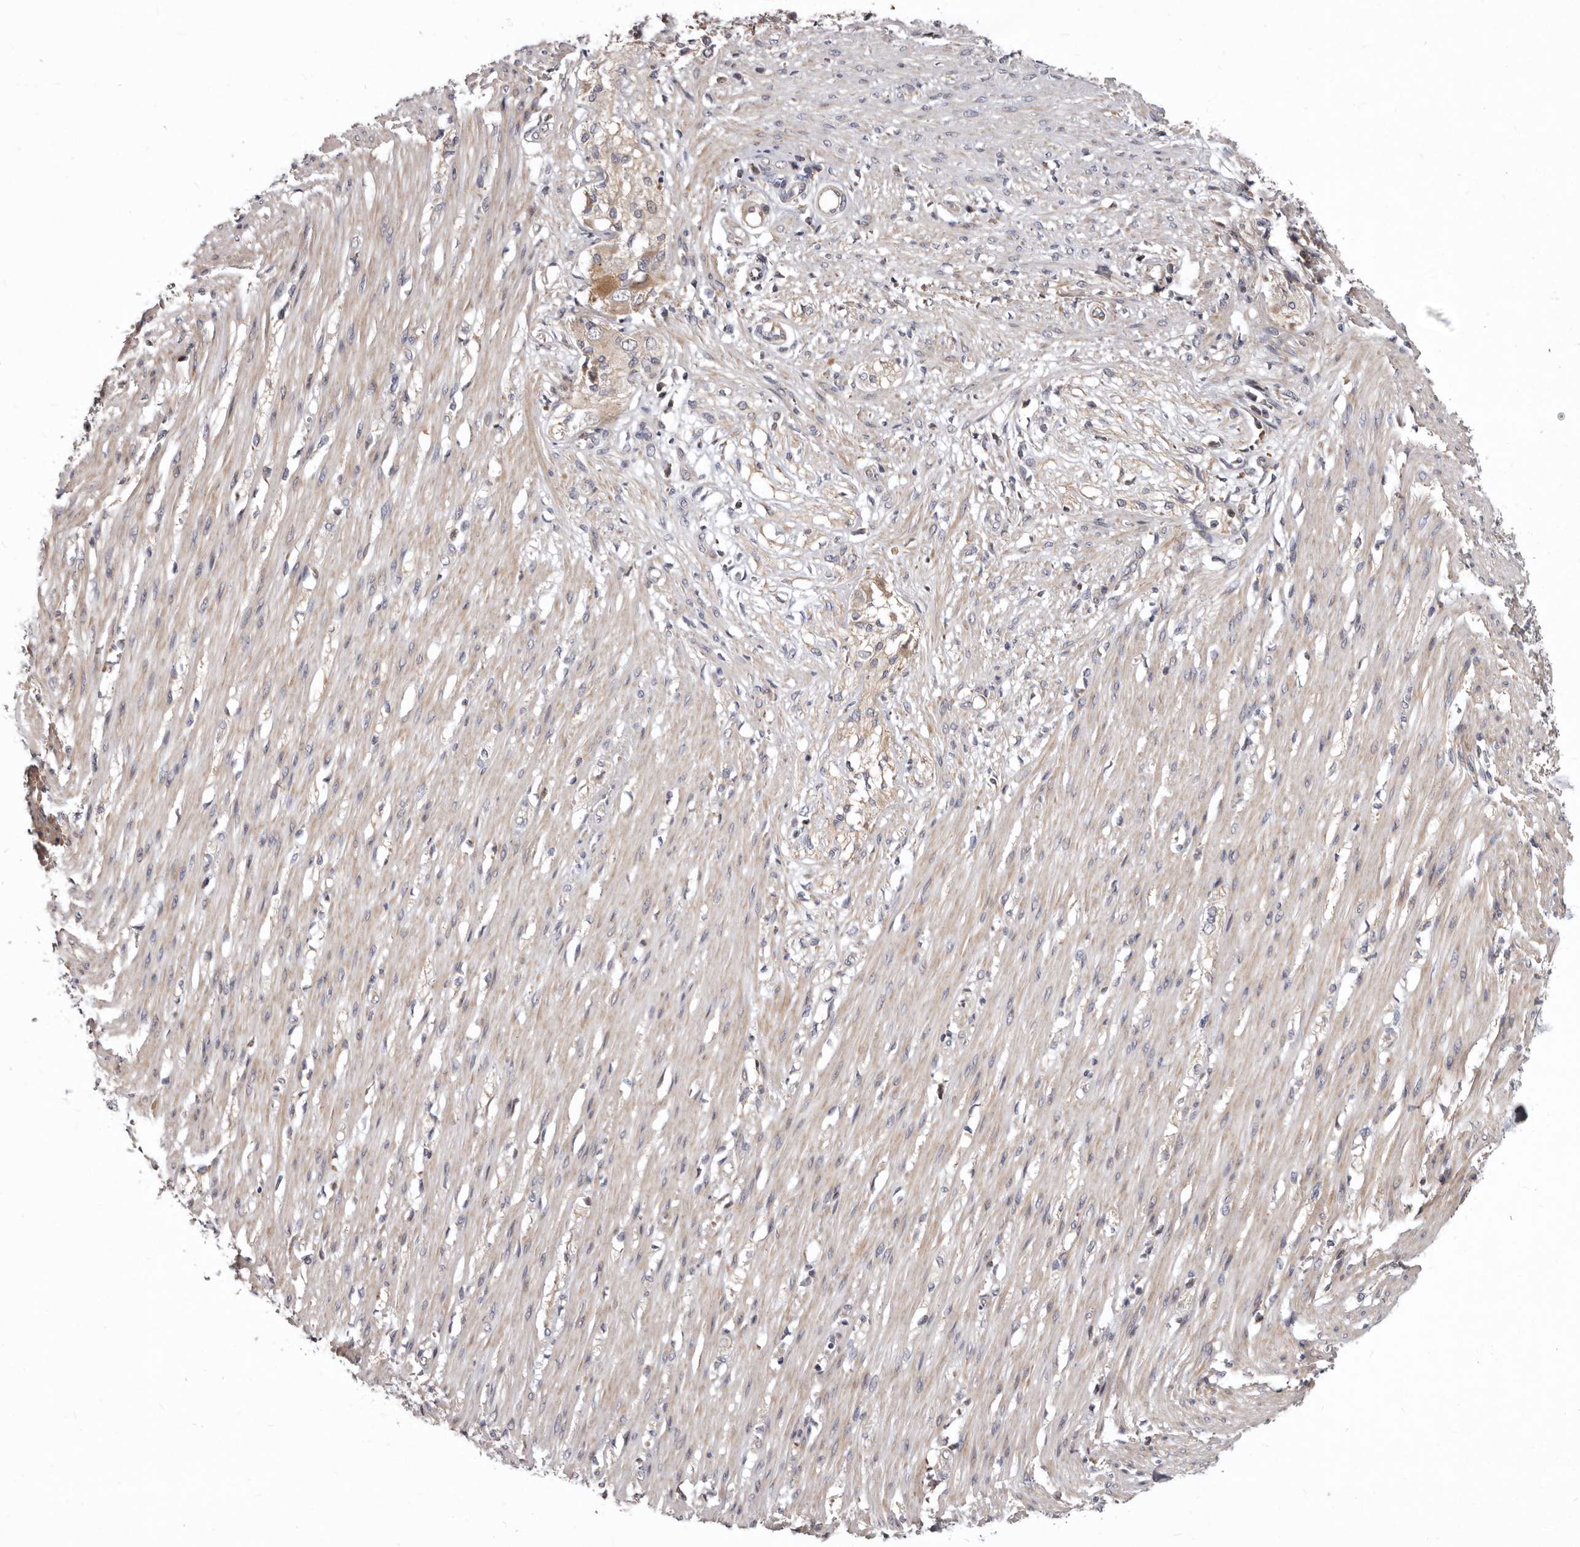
{"staining": {"intensity": "moderate", "quantity": "25%-75%", "location": "cytoplasmic/membranous"}, "tissue": "smooth muscle", "cell_type": "Smooth muscle cells", "image_type": "normal", "snomed": [{"axis": "morphology", "description": "Normal tissue, NOS"}, {"axis": "morphology", "description": "Adenocarcinoma, NOS"}, {"axis": "topography", "description": "Colon"}, {"axis": "topography", "description": "Peripheral nerve tissue"}], "caption": "A high-resolution histopathology image shows immunohistochemistry staining of benign smooth muscle, which displays moderate cytoplasmic/membranous positivity in approximately 25%-75% of smooth muscle cells. The protein of interest is stained brown, and the nuclei are stained in blue (DAB IHC with brightfield microscopy, high magnification).", "gene": "SMC4", "patient": {"sex": "male", "age": 14}}